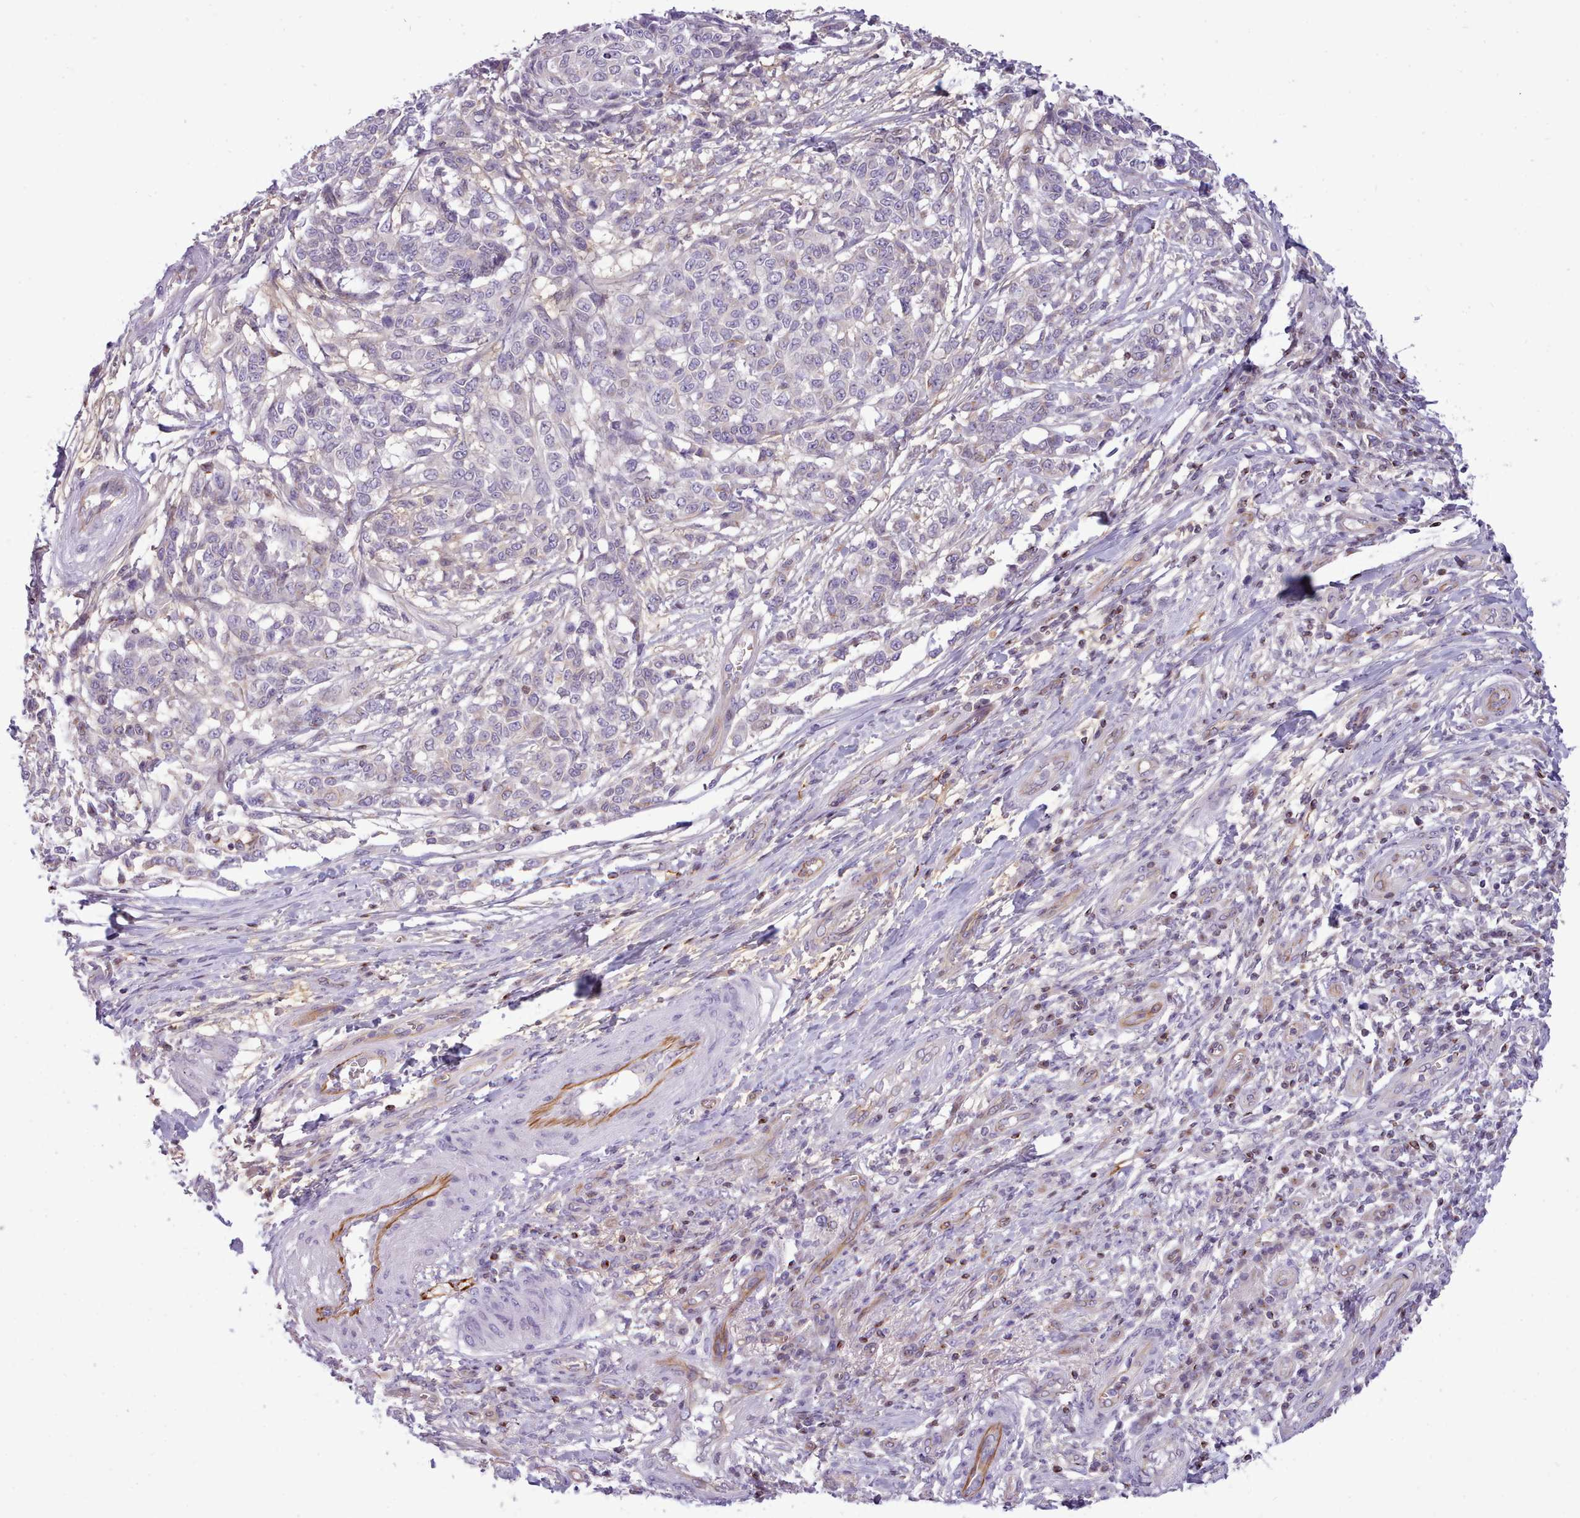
{"staining": {"intensity": "negative", "quantity": "none", "location": "none"}, "tissue": "melanoma", "cell_type": "Tumor cells", "image_type": "cancer", "snomed": [{"axis": "morphology", "description": "Malignant melanoma, NOS"}, {"axis": "topography", "description": "Skin"}], "caption": "This is an immunohistochemistry (IHC) image of melanoma. There is no positivity in tumor cells.", "gene": "CYP2A13", "patient": {"sex": "male", "age": 49}}